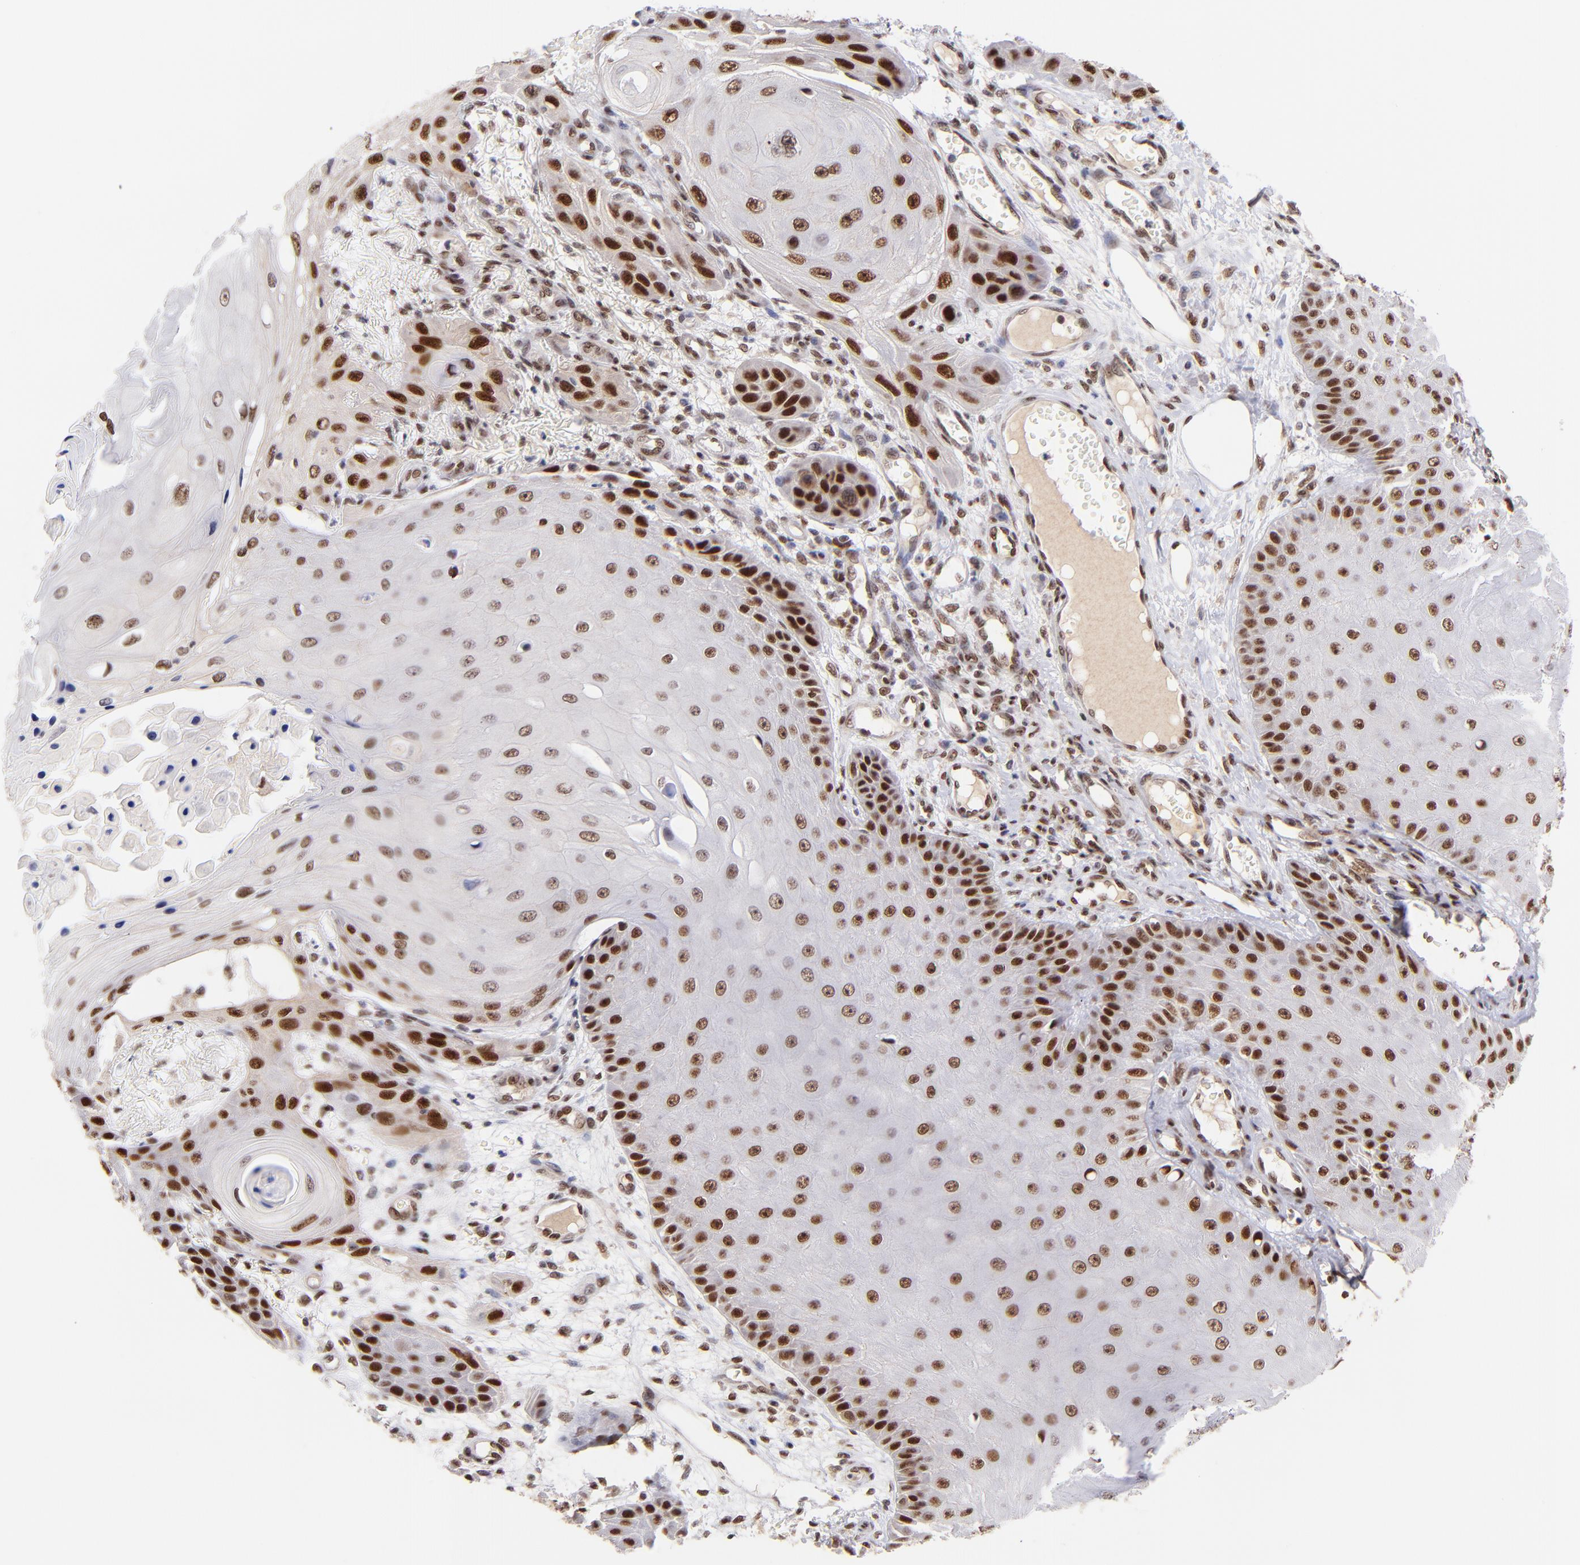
{"staining": {"intensity": "strong", "quantity": ">75%", "location": "nuclear"}, "tissue": "skin cancer", "cell_type": "Tumor cells", "image_type": "cancer", "snomed": [{"axis": "morphology", "description": "Squamous cell carcinoma, NOS"}, {"axis": "topography", "description": "Skin"}], "caption": "Immunohistochemical staining of skin squamous cell carcinoma reveals strong nuclear protein positivity in approximately >75% of tumor cells. The staining was performed using DAB (3,3'-diaminobenzidine) to visualize the protein expression in brown, while the nuclei were stained in blue with hematoxylin (Magnification: 20x).", "gene": "MIDEAS", "patient": {"sex": "female", "age": 40}}